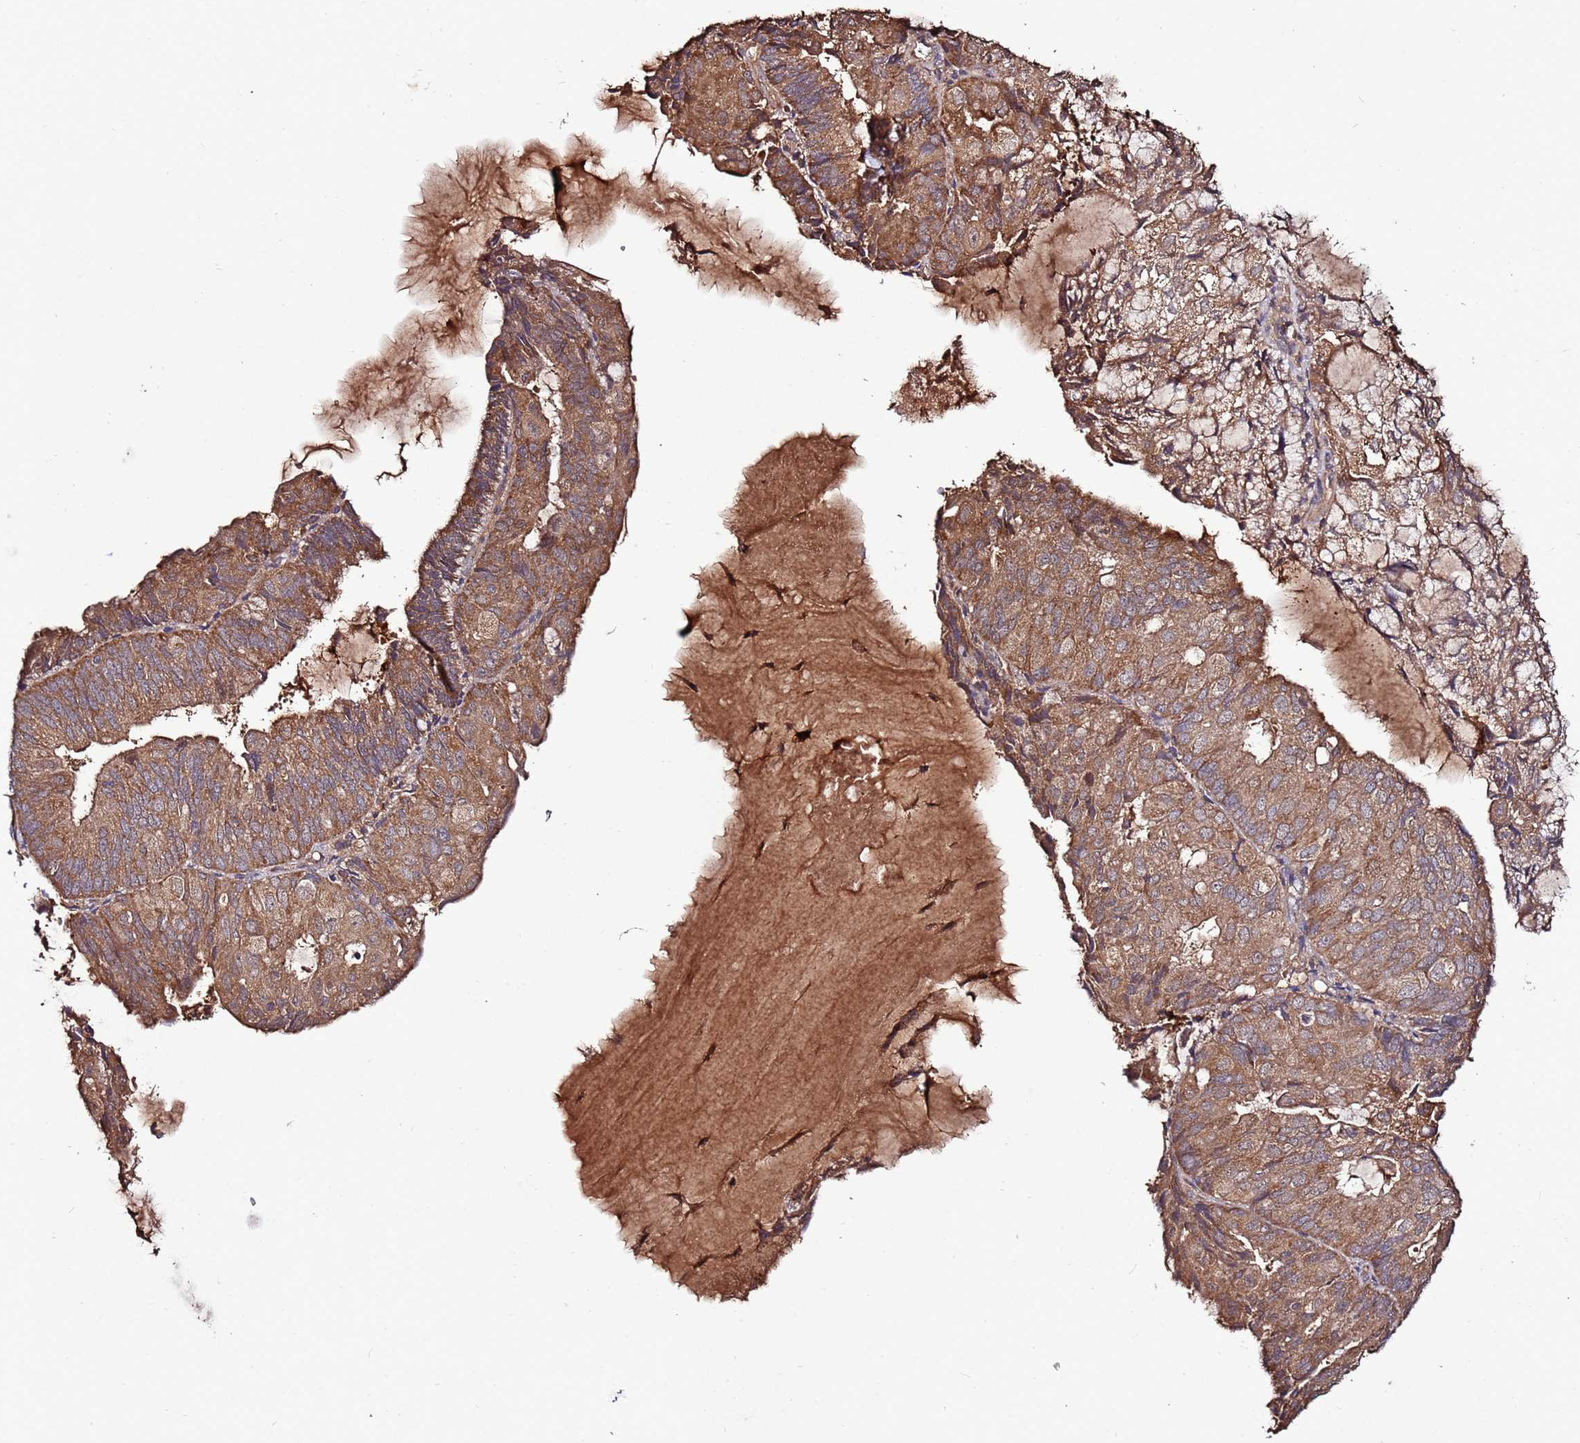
{"staining": {"intensity": "moderate", "quantity": ">75%", "location": "cytoplasmic/membranous"}, "tissue": "endometrial cancer", "cell_type": "Tumor cells", "image_type": "cancer", "snomed": [{"axis": "morphology", "description": "Adenocarcinoma, NOS"}, {"axis": "topography", "description": "Endometrium"}], "caption": "IHC micrograph of endometrial adenocarcinoma stained for a protein (brown), which reveals medium levels of moderate cytoplasmic/membranous expression in approximately >75% of tumor cells.", "gene": "RPS15A", "patient": {"sex": "female", "age": 81}}